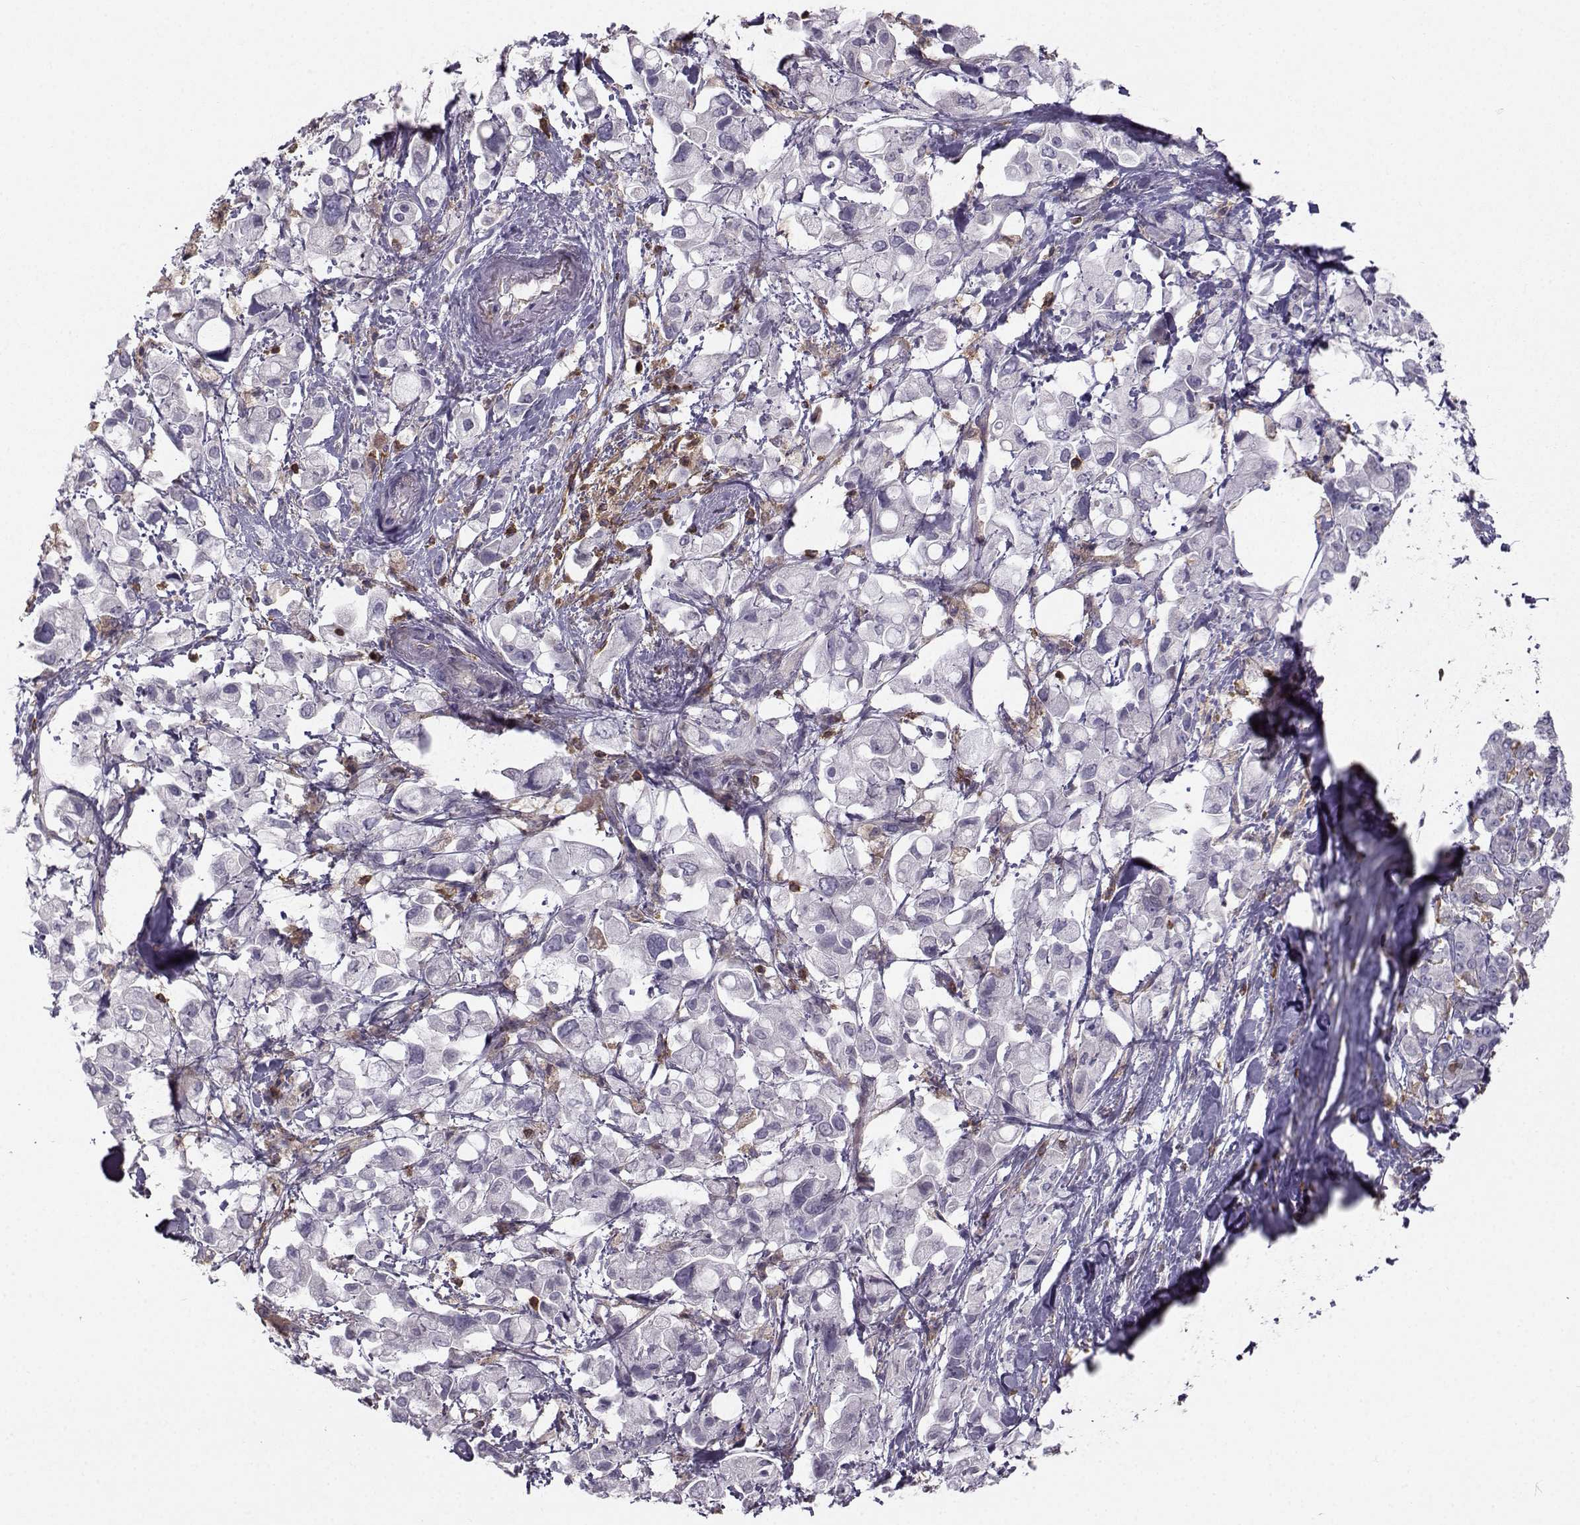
{"staining": {"intensity": "negative", "quantity": "none", "location": "none"}, "tissue": "pancreatic cancer", "cell_type": "Tumor cells", "image_type": "cancer", "snomed": [{"axis": "morphology", "description": "Adenocarcinoma, NOS"}, {"axis": "topography", "description": "Pancreas"}], "caption": "The micrograph displays no staining of tumor cells in pancreatic cancer (adenocarcinoma).", "gene": "ZBTB32", "patient": {"sex": "female", "age": 56}}